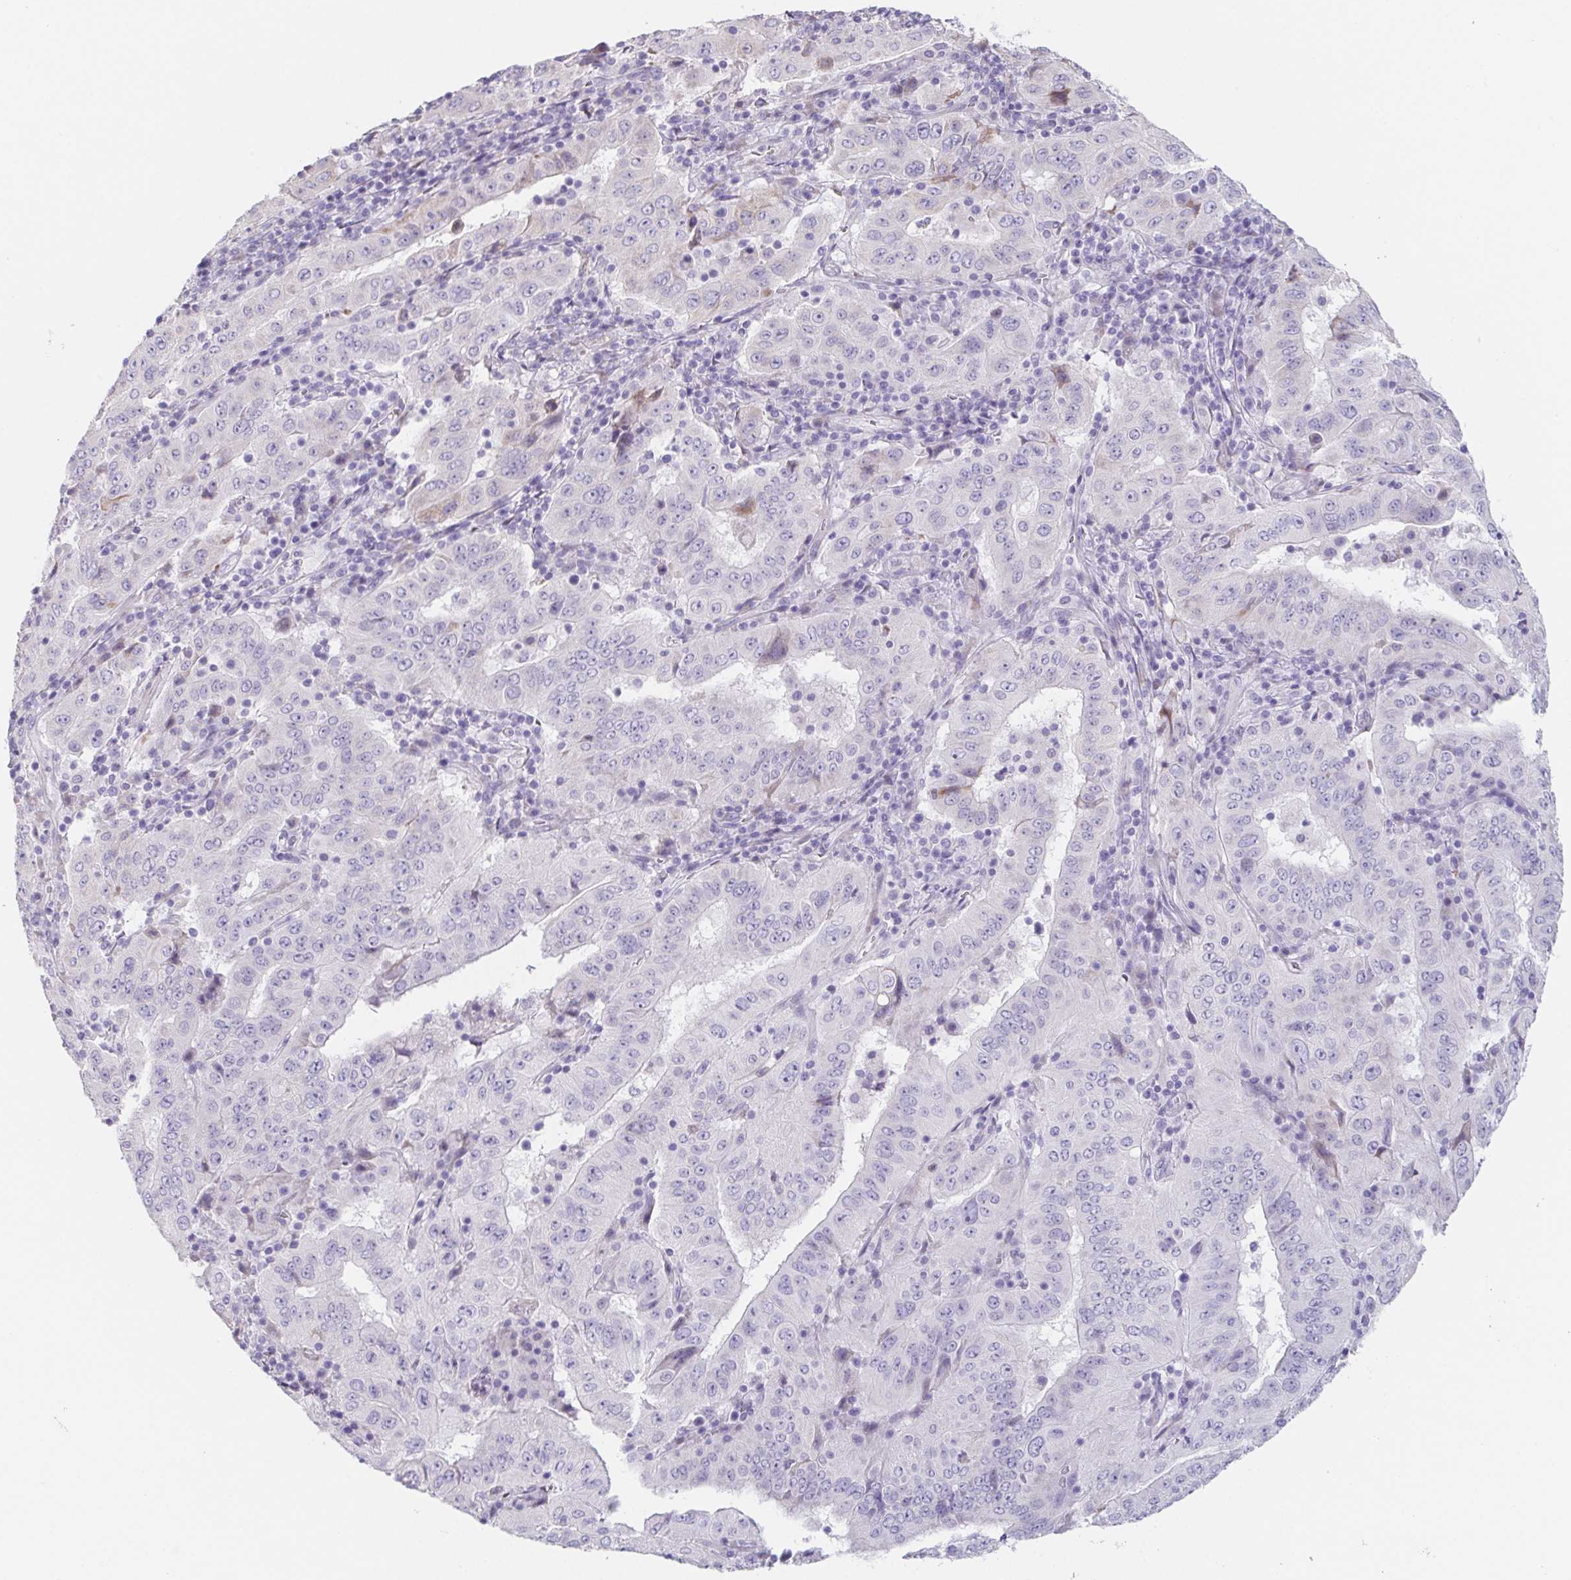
{"staining": {"intensity": "negative", "quantity": "none", "location": "none"}, "tissue": "pancreatic cancer", "cell_type": "Tumor cells", "image_type": "cancer", "snomed": [{"axis": "morphology", "description": "Adenocarcinoma, NOS"}, {"axis": "topography", "description": "Pancreas"}], "caption": "Pancreatic adenocarcinoma stained for a protein using IHC demonstrates no positivity tumor cells.", "gene": "HDGFL1", "patient": {"sex": "male", "age": 63}}